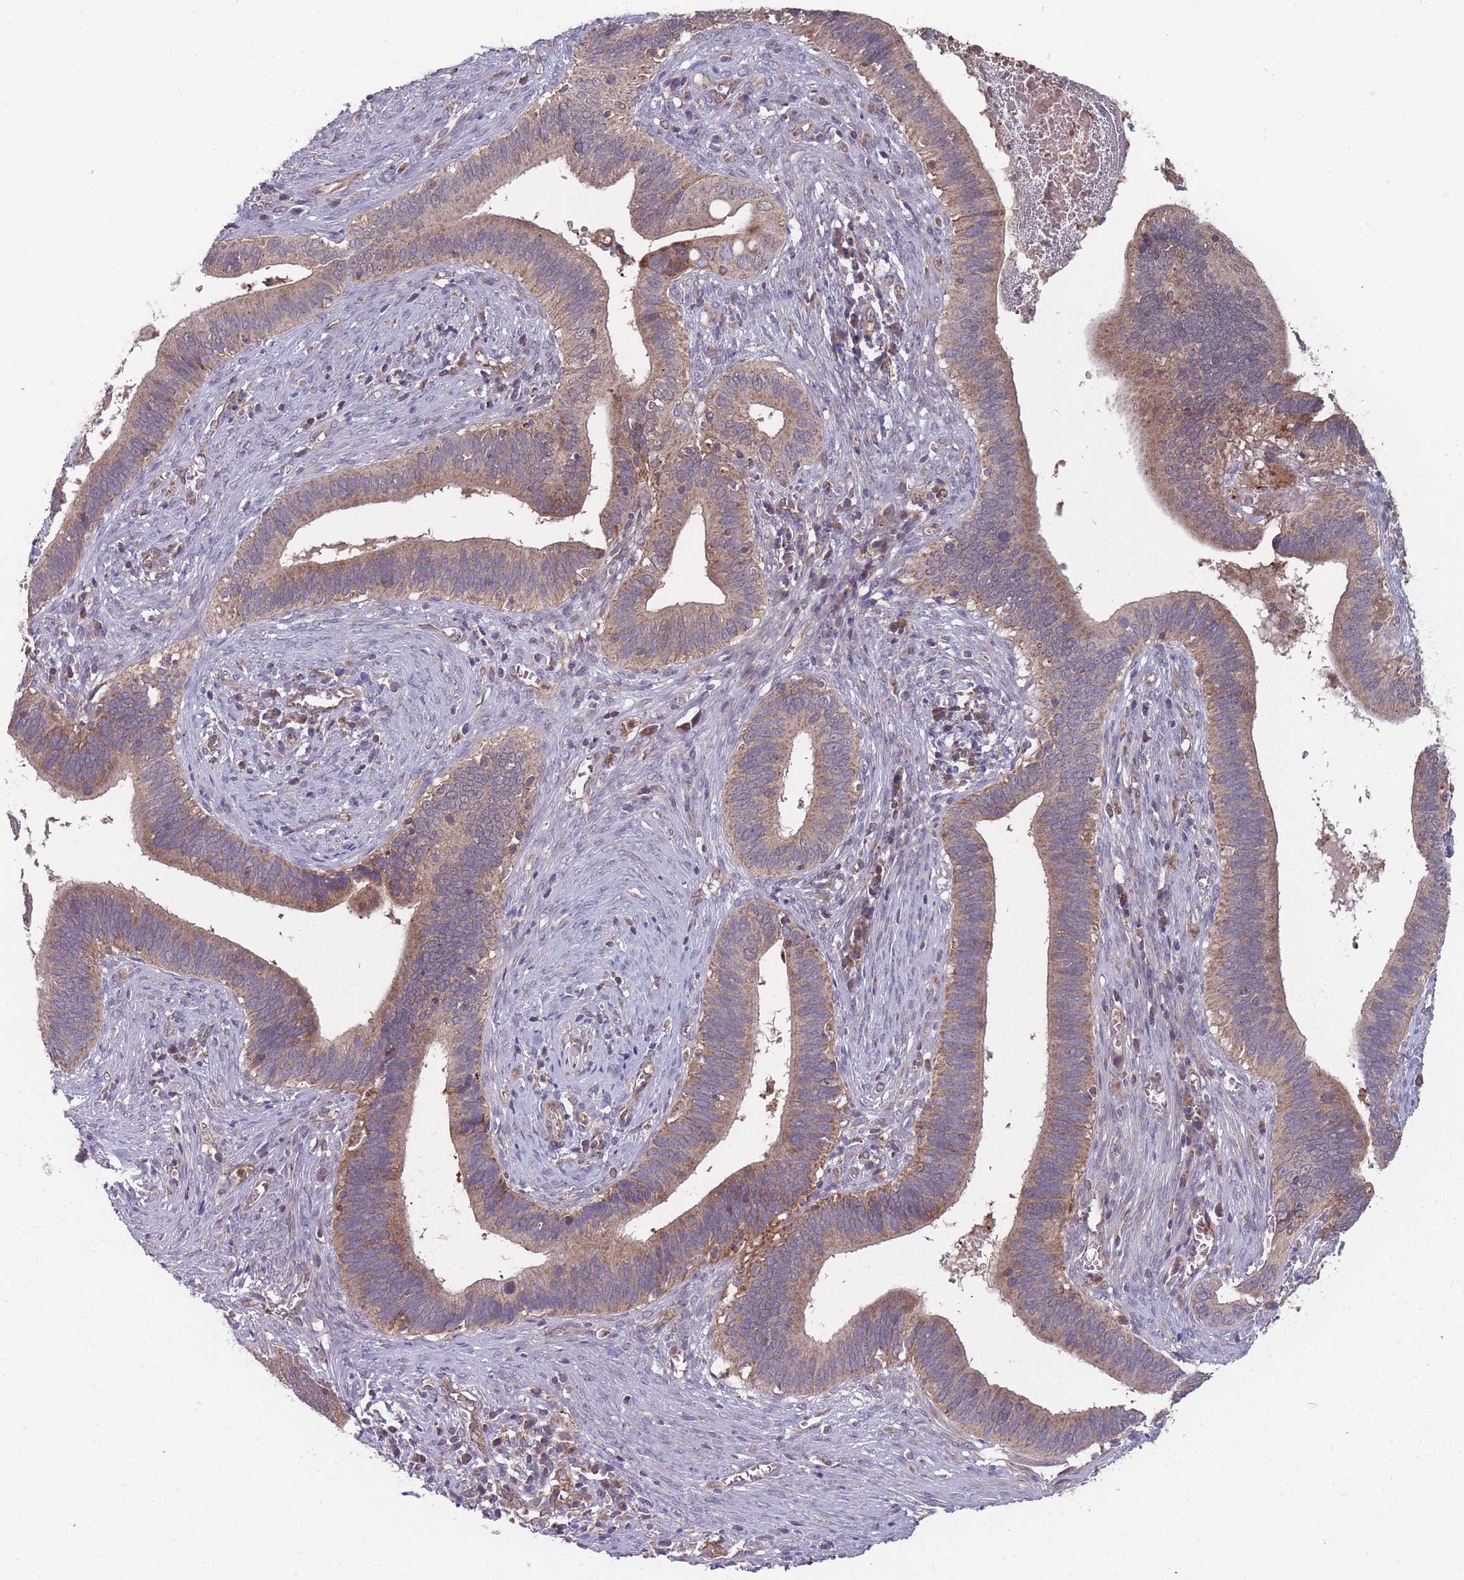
{"staining": {"intensity": "moderate", "quantity": ">75%", "location": "cytoplasmic/membranous"}, "tissue": "cervical cancer", "cell_type": "Tumor cells", "image_type": "cancer", "snomed": [{"axis": "morphology", "description": "Adenocarcinoma, NOS"}, {"axis": "topography", "description": "Cervix"}], "caption": "Cervical adenocarcinoma was stained to show a protein in brown. There is medium levels of moderate cytoplasmic/membranous staining in approximately >75% of tumor cells. (IHC, brightfield microscopy, high magnification).", "gene": "SLC35B4", "patient": {"sex": "female", "age": 42}}